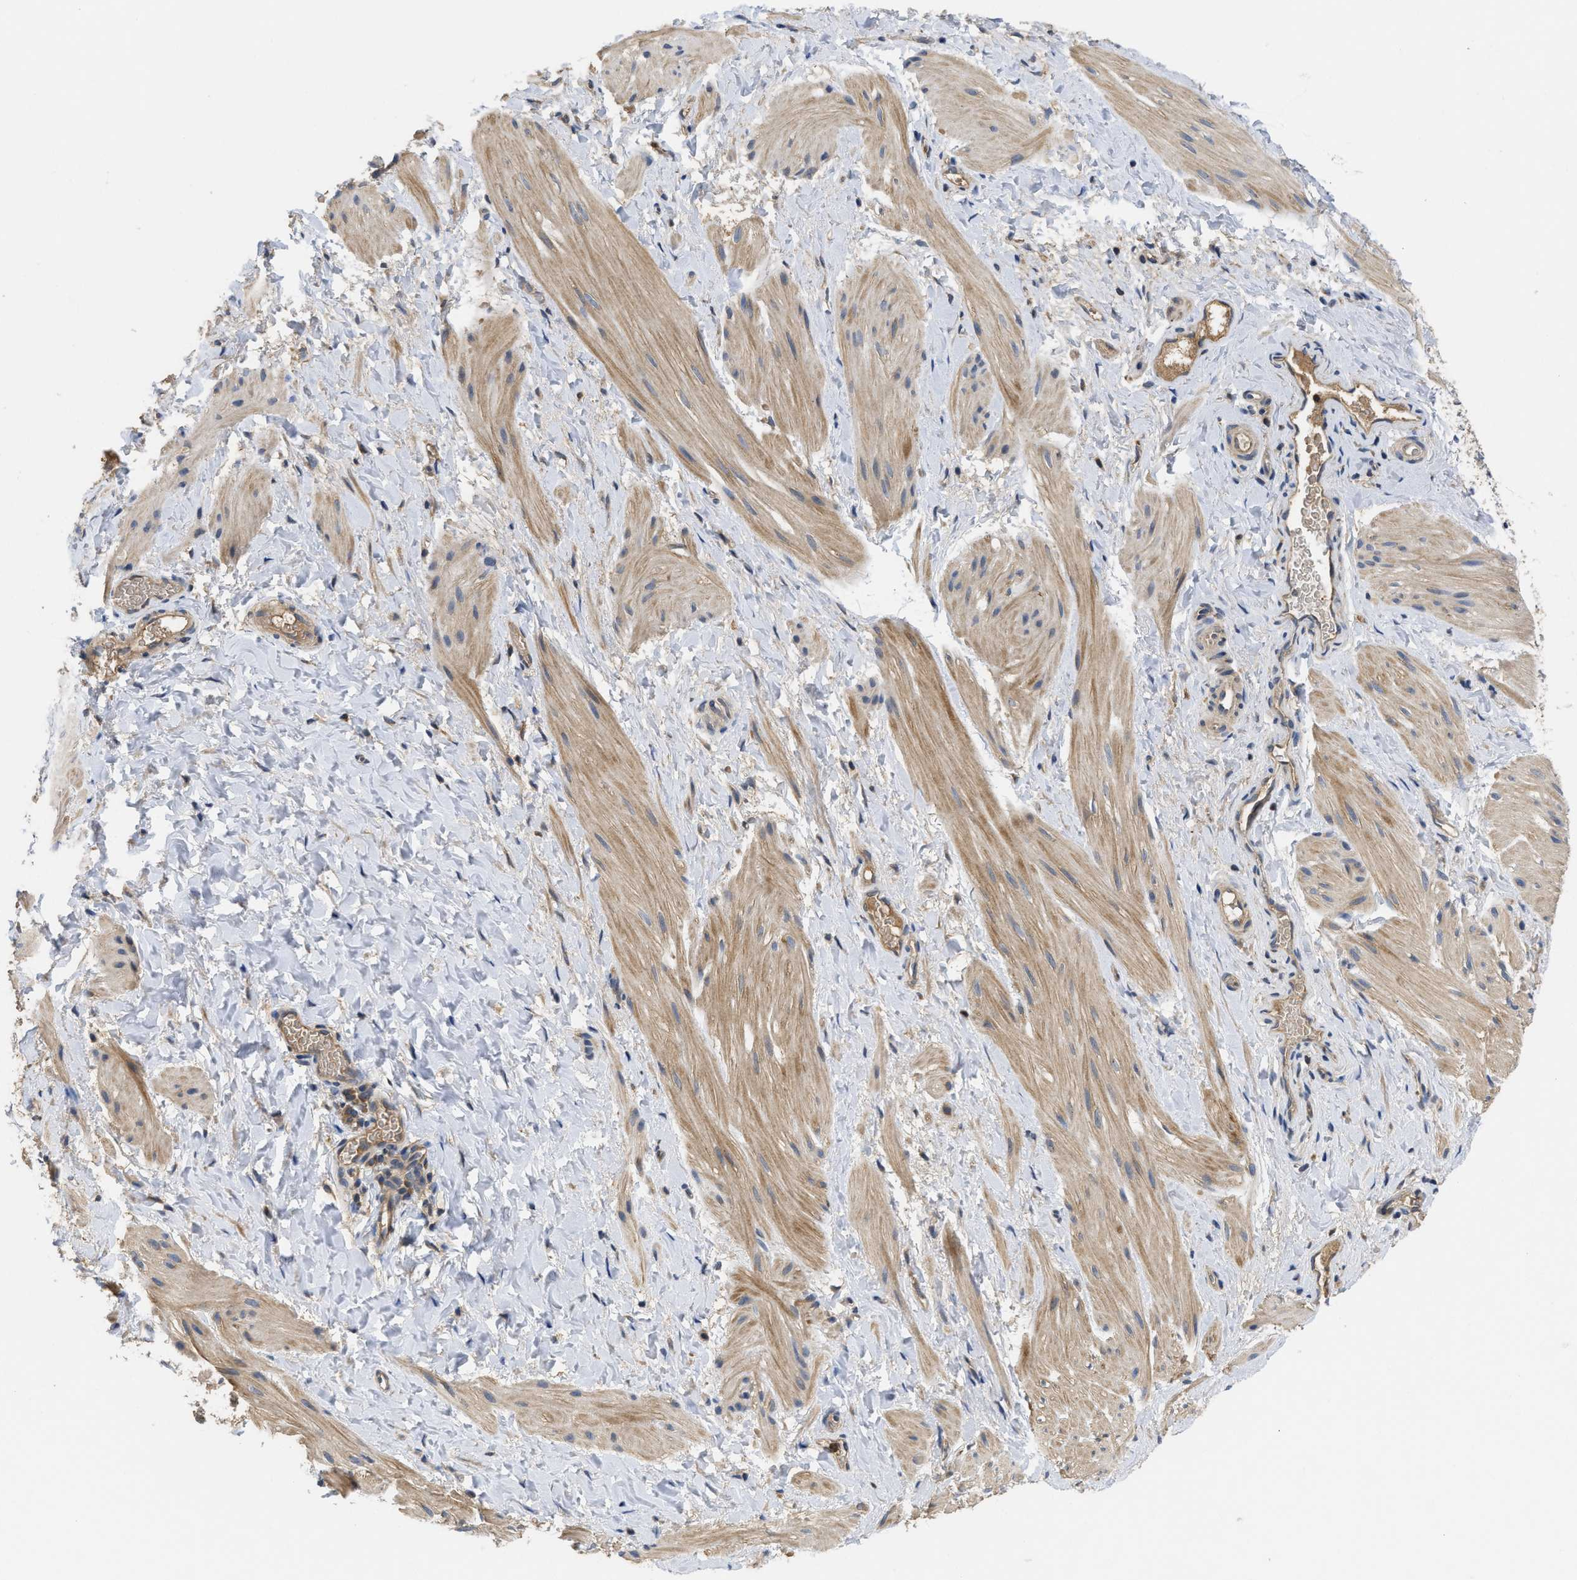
{"staining": {"intensity": "moderate", "quantity": ">75%", "location": "cytoplasmic/membranous"}, "tissue": "smooth muscle", "cell_type": "Smooth muscle cells", "image_type": "normal", "snomed": [{"axis": "morphology", "description": "Normal tissue, NOS"}, {"axis": "topography", "description": "Smooth muscle"}], "caption": "A micrograph showing moderate cytoplasmic/membranous positivity in approximately >75% of smooth muscle cells in unremarkable smooth muscle, as visualized by brown immunohistochemical staining.", "gene": "RNF216", "patient": {"sex": "male", "age": 16}}